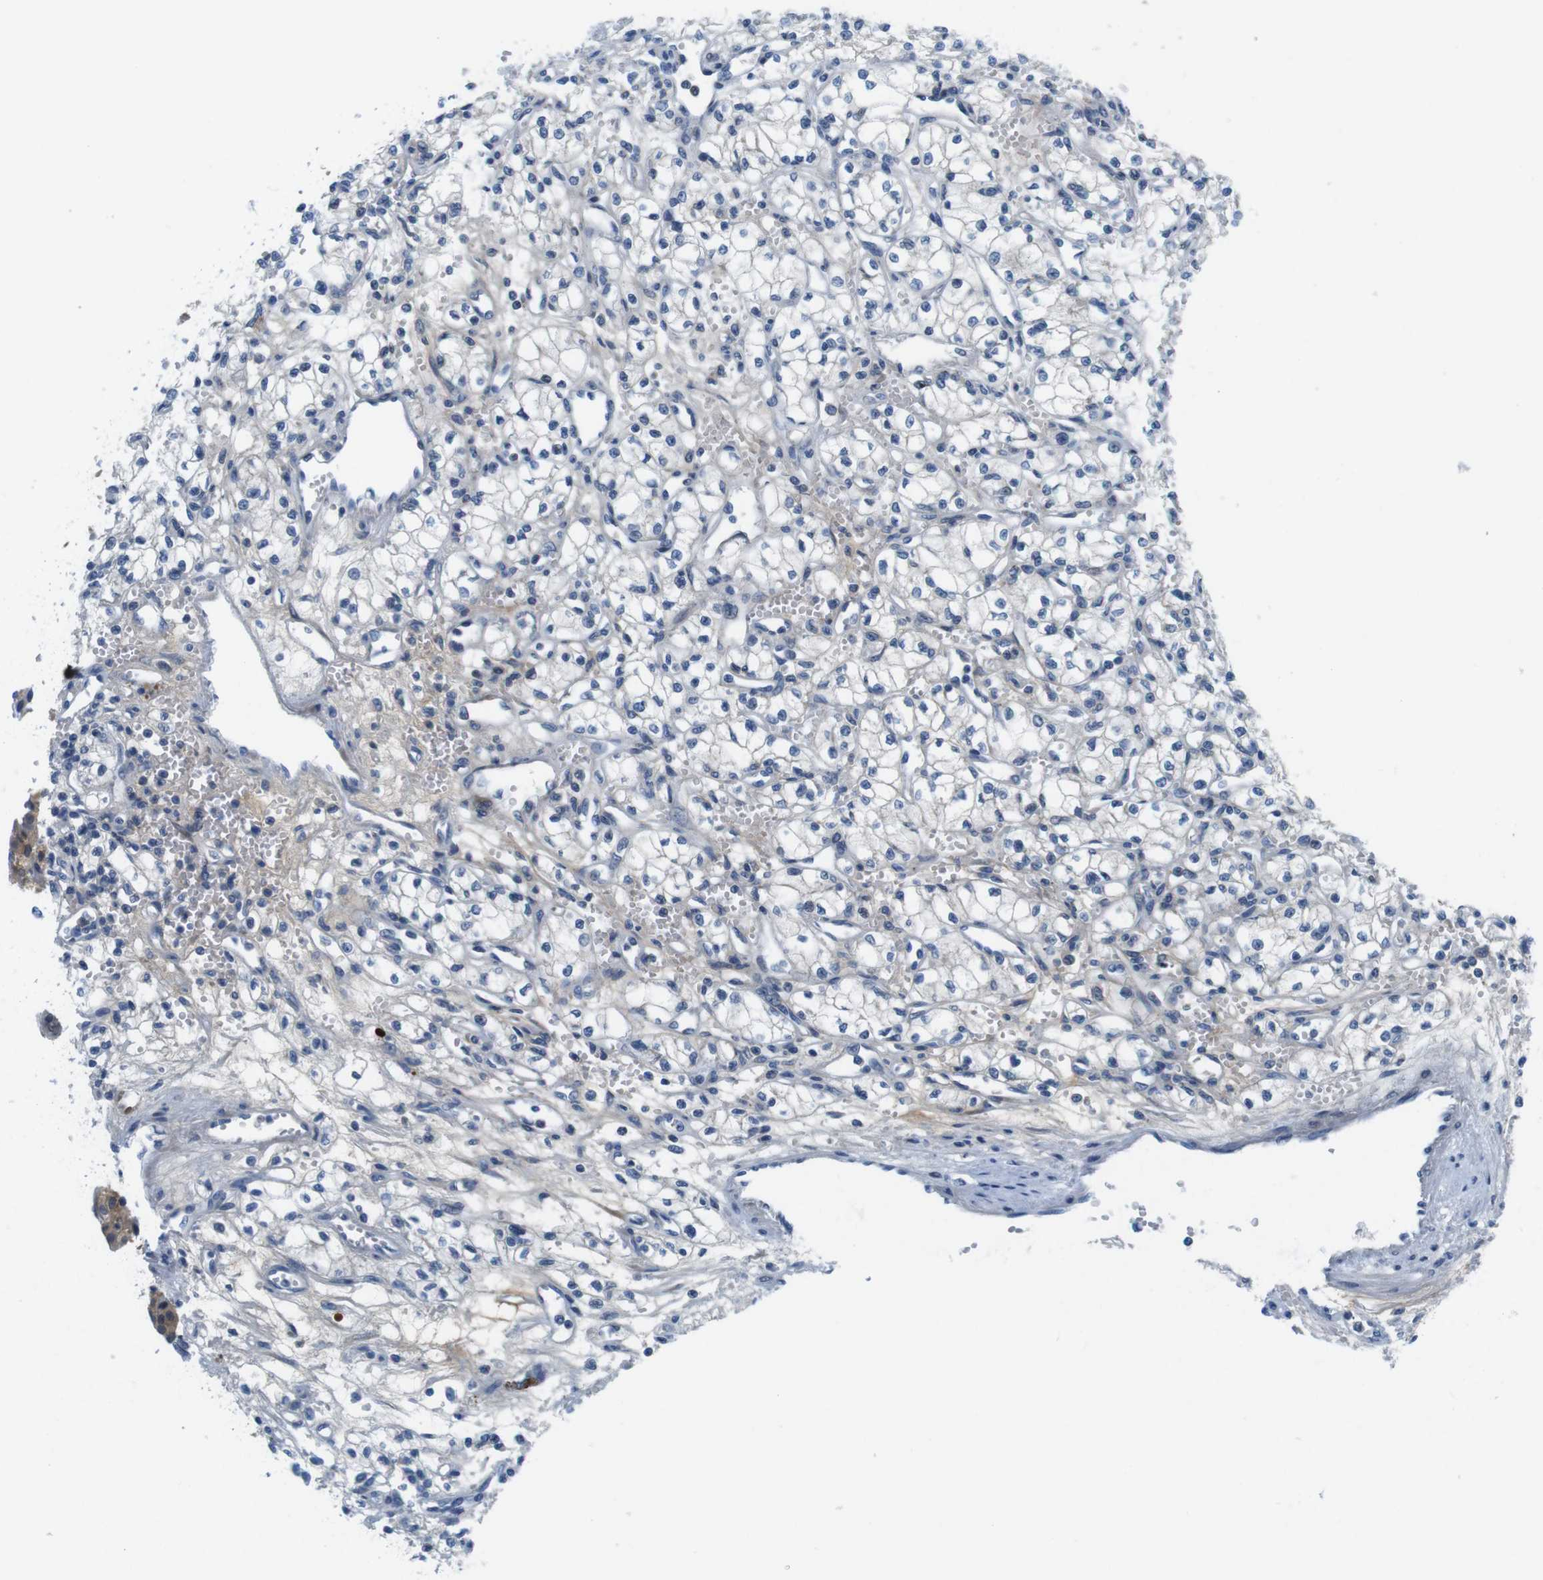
{"staining": {"intensity": "negative", "quantity": "none", "location": "none"}, "tissue": "renal cancer", "cell_type": "Tumor cells", "image_type": "cancer", "snomed": [{"axis": "morphology", "description": "Normal tissue, NOS"}, {"axis": "morphology", "description": "Adenocarcinoma, NOS"}, {"axis": "topography", "description": "Kidney"}], "caption": "Tumor cells are negative for brown protein staining in renal cancer (adenocarcinoma).", "gene": "ZDHHC3", "patient": {"sex": "male", "age": 59}}